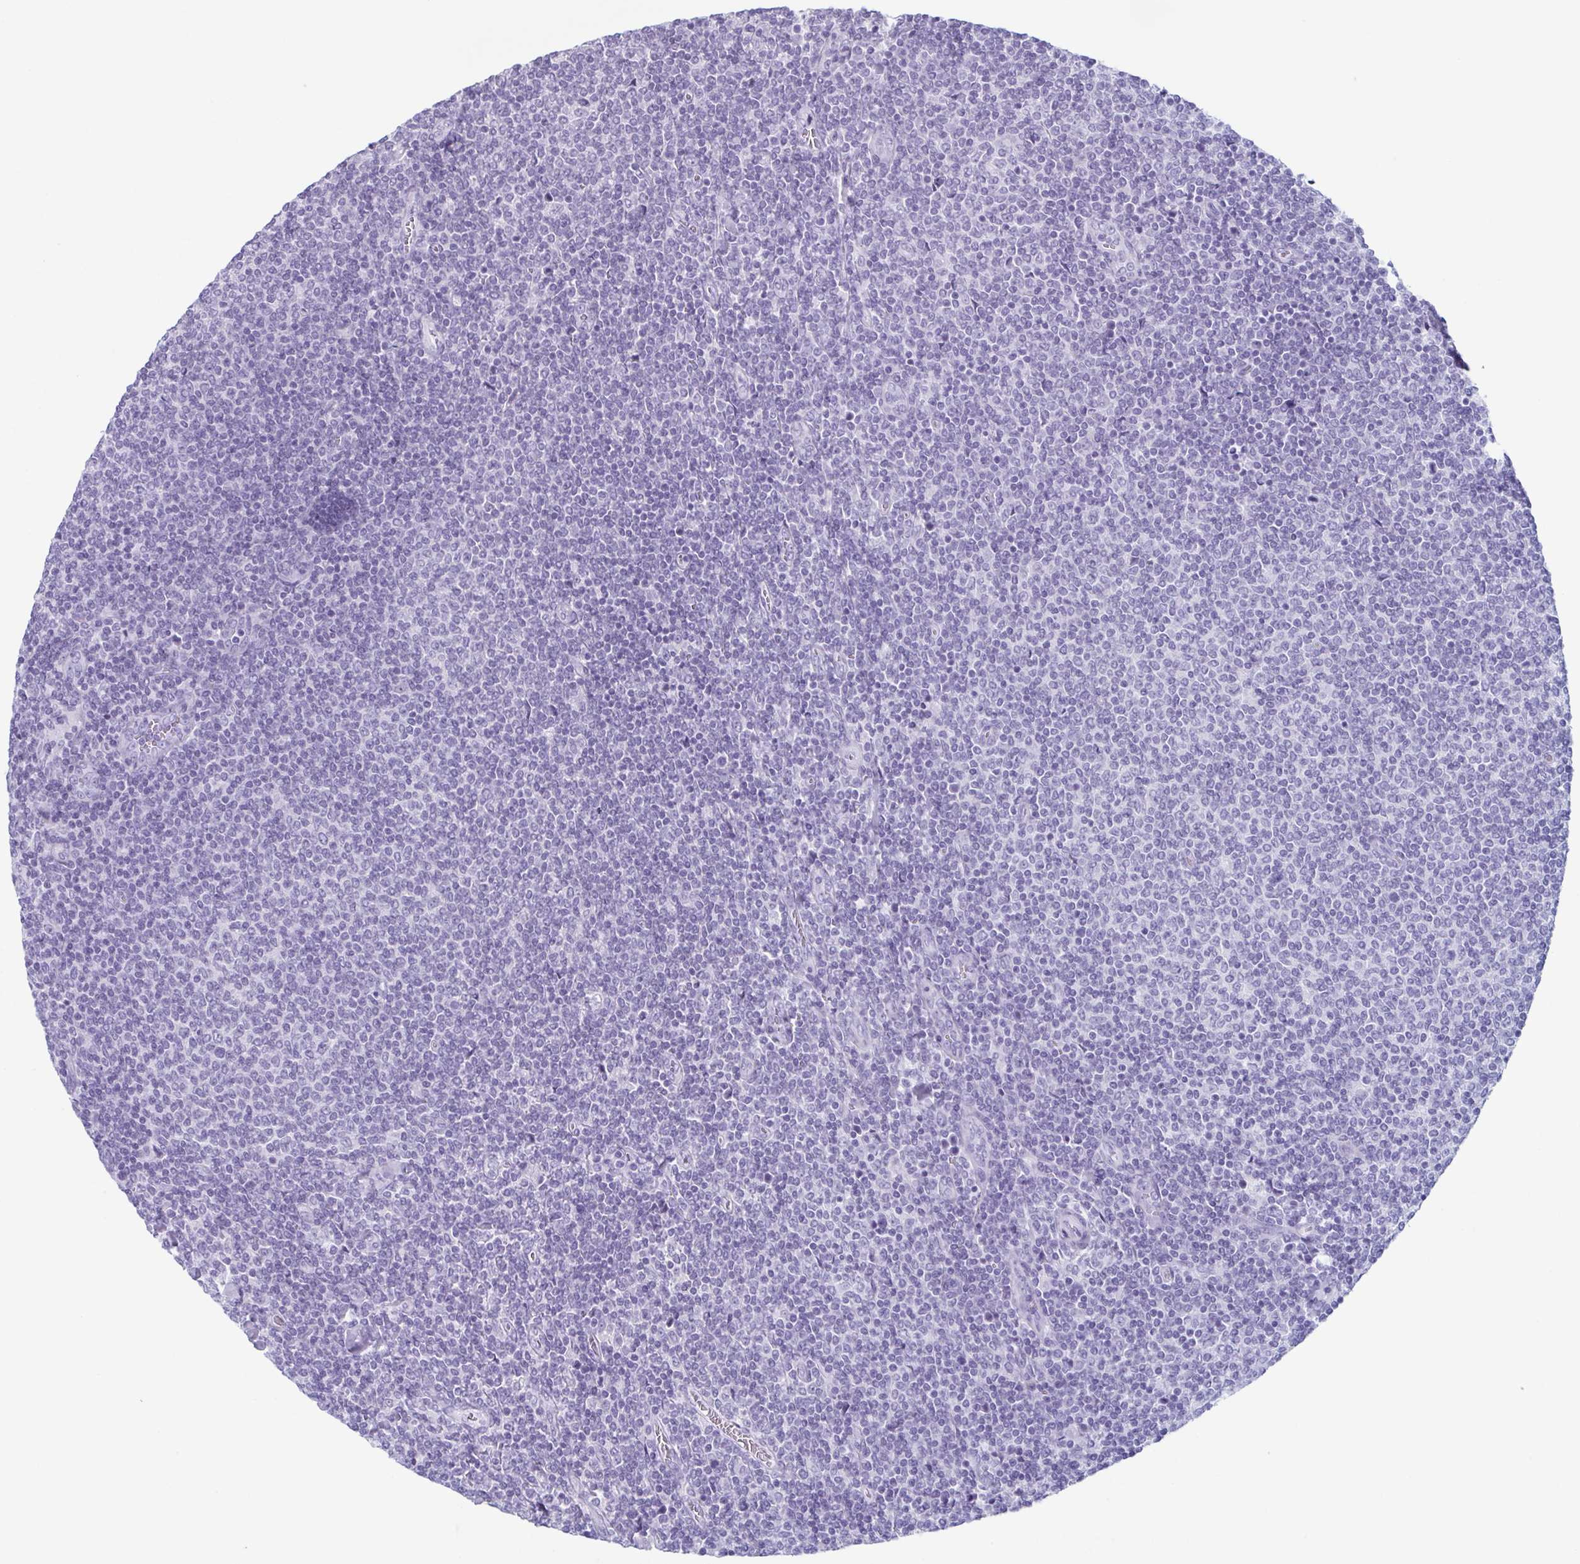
{"staining": {"intensity": "negative", "quantity": "none", "location": "none"}, "tissue": "lymphoma", "cell_type": "Tumor cells", "image_type": "cancer", "snomed": [{"axis": "morphology", "description": "Malignant lymphoma, non-Hodgkin's type, Low grade"}, {"axis": "topography", "description": "Lymph node"}], "caption": "The photomicrograph displays no staining of tumor cells in malignant lymphoma, non-Hodgkin's type (low-grade).", "gene": "ENKUR", "patient": {"sex": "male", "age": 52}}